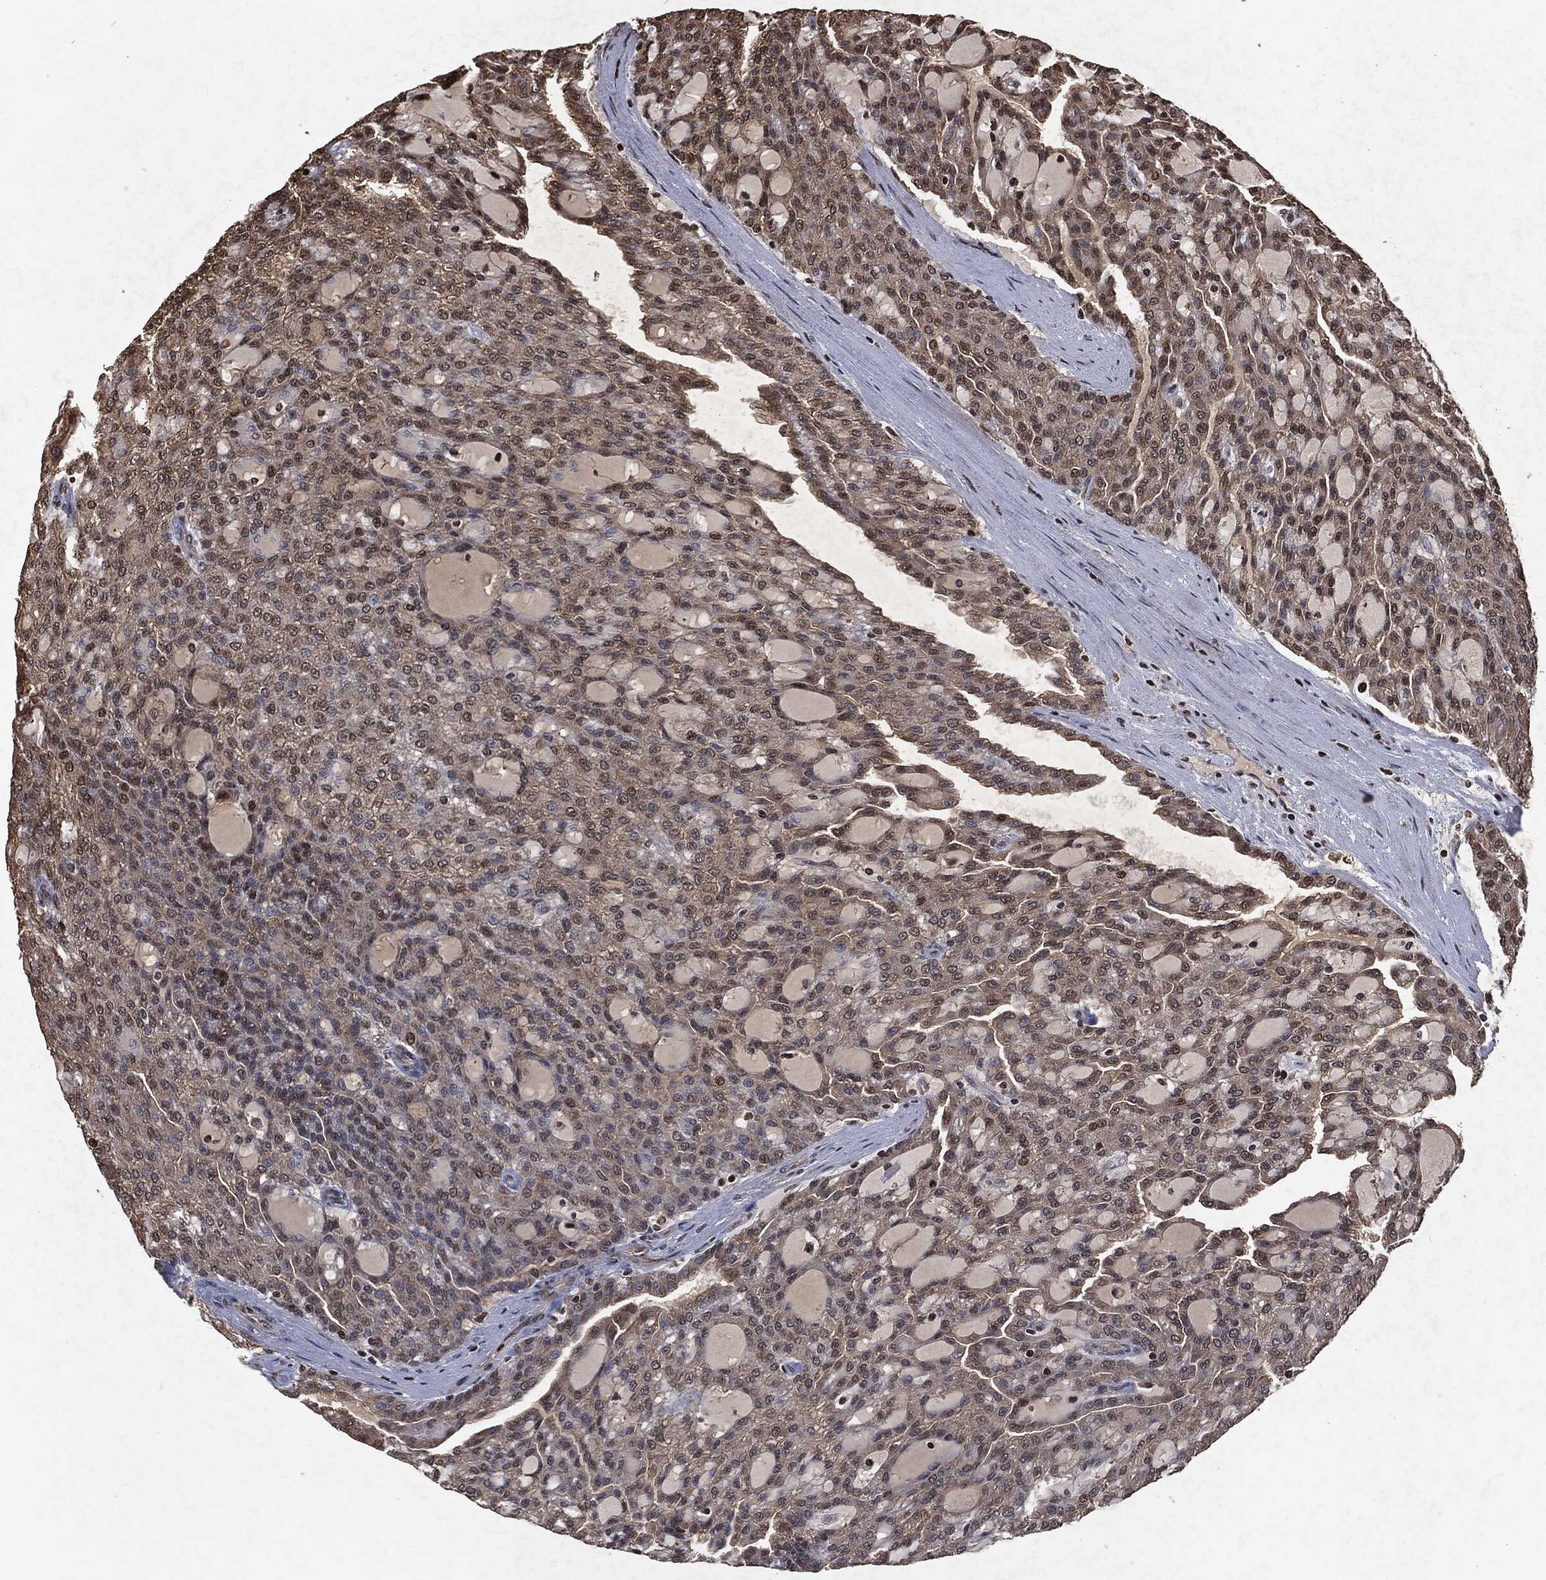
{"staining": {"intensity": "moderate", "quantity": "25%-75%", "location": "cytoplasmic/membranous,nuclear"}, "tissue": "renal cancer", "cell_type": "Tumor cells", "image_type": "cancer", "snomed": [{"axis": "morphology", "description": "Adenocarcinoma, NOS"}, {"axis": "topography", "description": "Kidney"}], "caption": "Immunohistochemistry (IHC) micrograph of adenocarcinoma (renal) stained for a protein (brown), which reveals medium levels of moderate cytoplasmic/membranous and nuclear staining in approximately 25%-75% of tumor cells.", "gene": "SNAI1", "patient": {"sex": "male", "age": 63}}